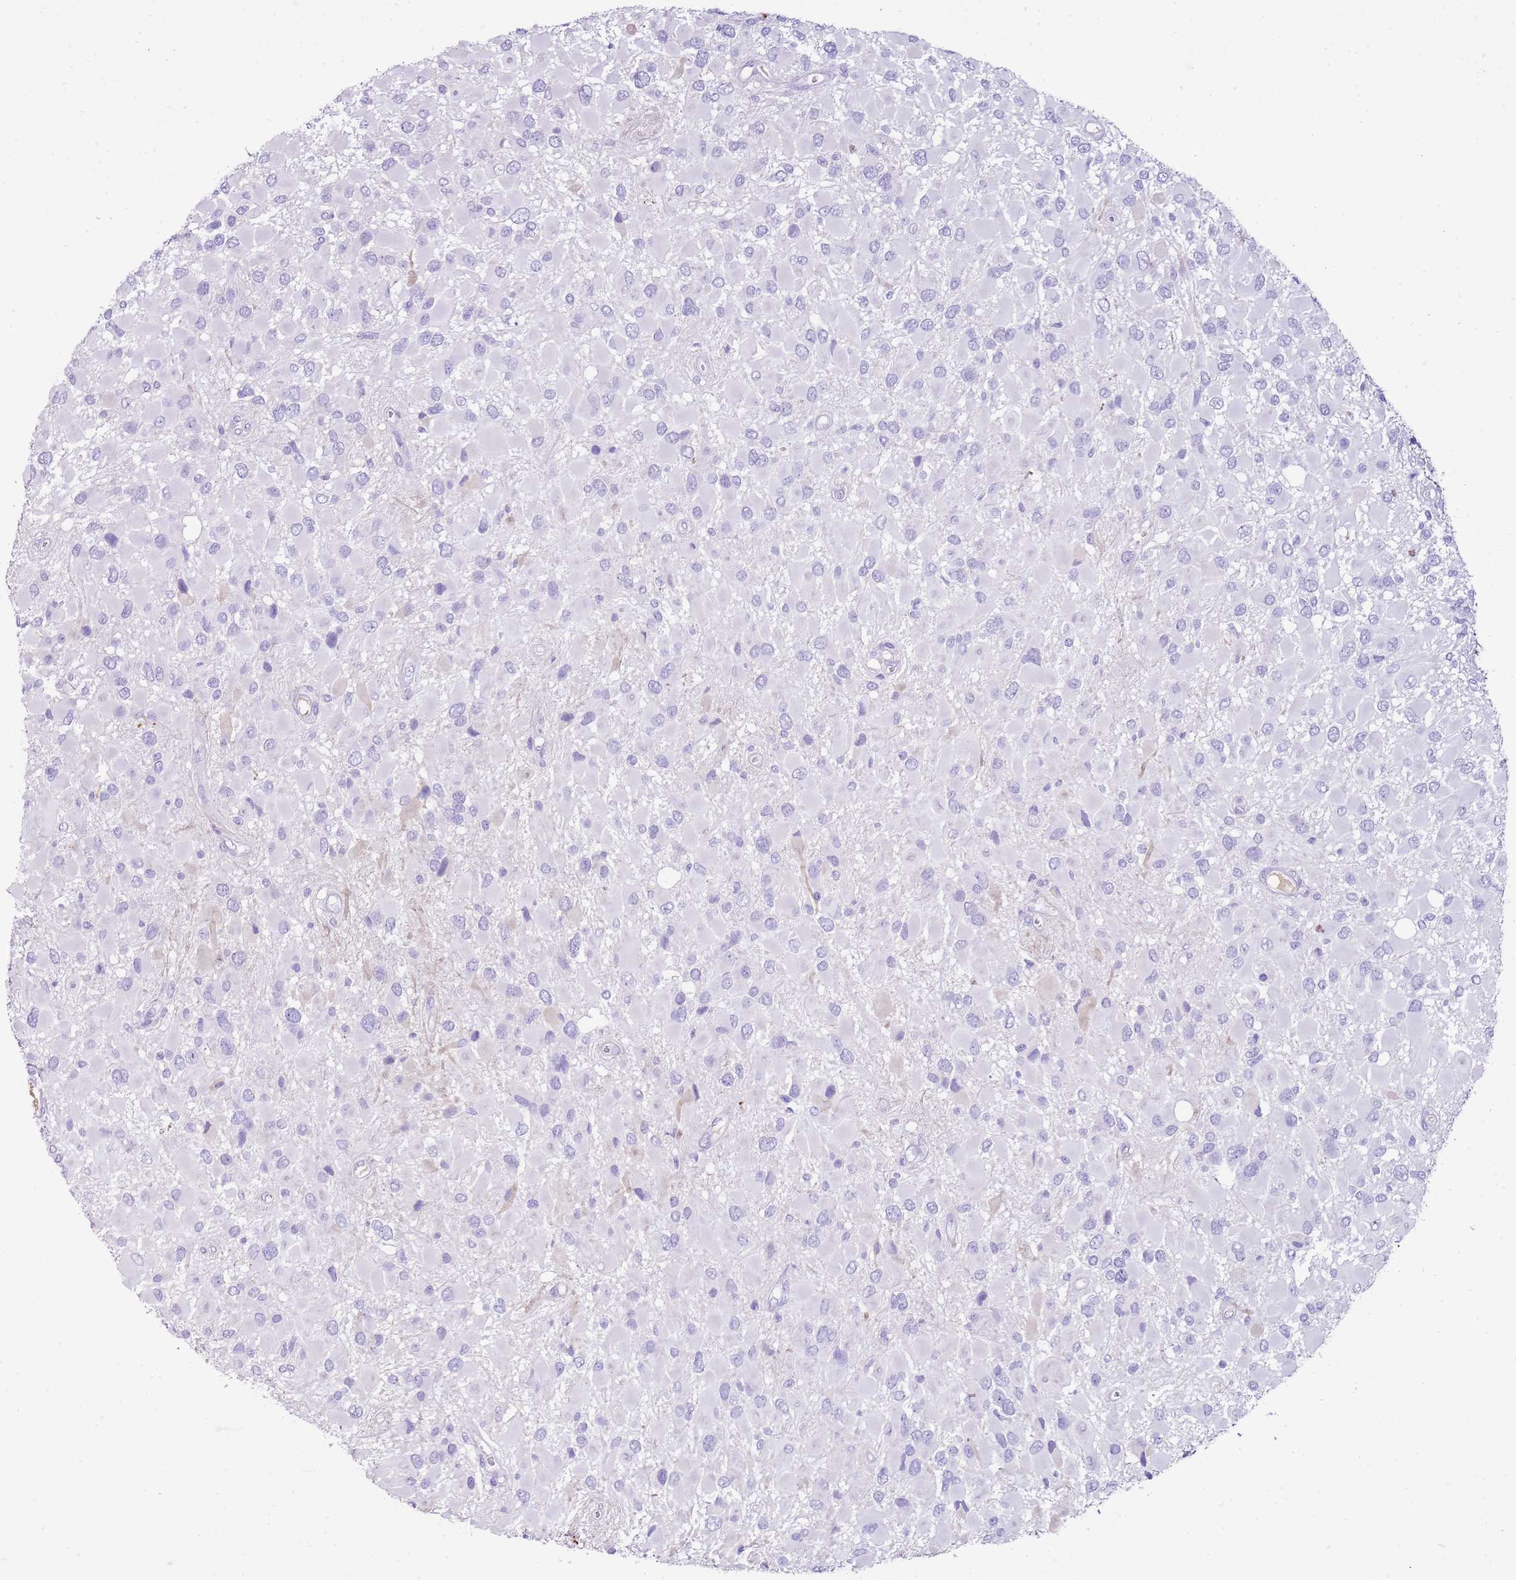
{"staining": {"intensity": "negative", "quantity": "none", "location": "none"}, "tissue": "glioma", "cell_type": "Tumor cells", "image_type": "cancer", "snomed": [{"axis": "morphology", "description": "Glioma, malignant, High grade"}, {"axis": "topography", "description": "Brain"}], "caption": "Micrograph shows no significant protein positivity in tumor cells of high-grade glioma (malignant).", "gene": "IGKV3D-11", "patient": {"sex": "male", "age": 53}}